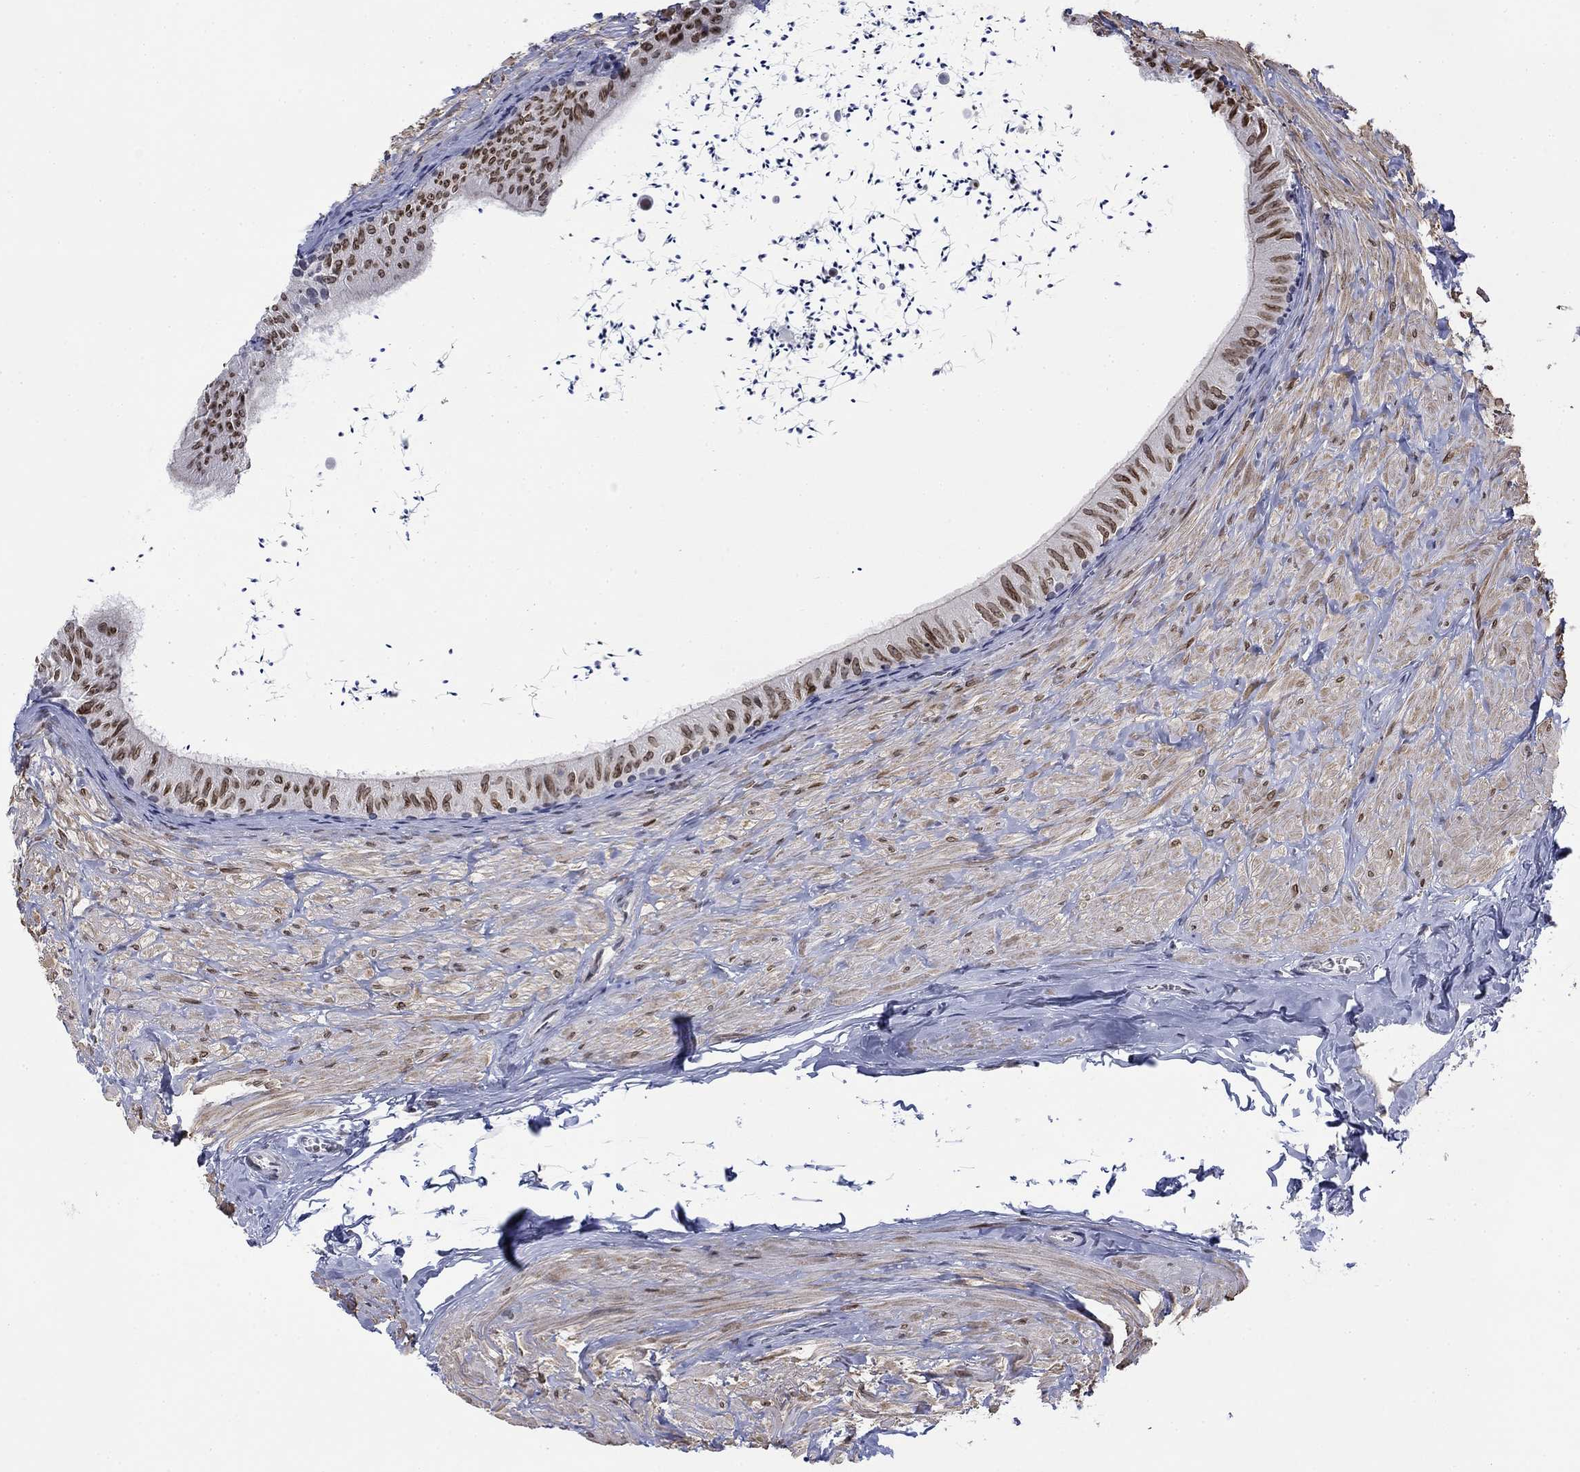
{"staining": {"intensity": "moderate", "quantity": "25%-75%", "location": "nuclear"}, "tissue": "epididymis", "cell_type": "Glandular cells", "image_type": "normal", "snomed": [{"axis": "morphology", "description": "Normal tissue, NOS"}, {"axis": "topography", "description": "Epididymis"}], "caption": "The photomicrograph displays staining of normal epididymis, revealing moderate nuclear protein positivity (brown color) within glandular cells. The protein is shown in brown color, while the nuclei are stained blue.", "gene": "TOR1AIP1", "patient": {"sex": "male", "age": 32}}